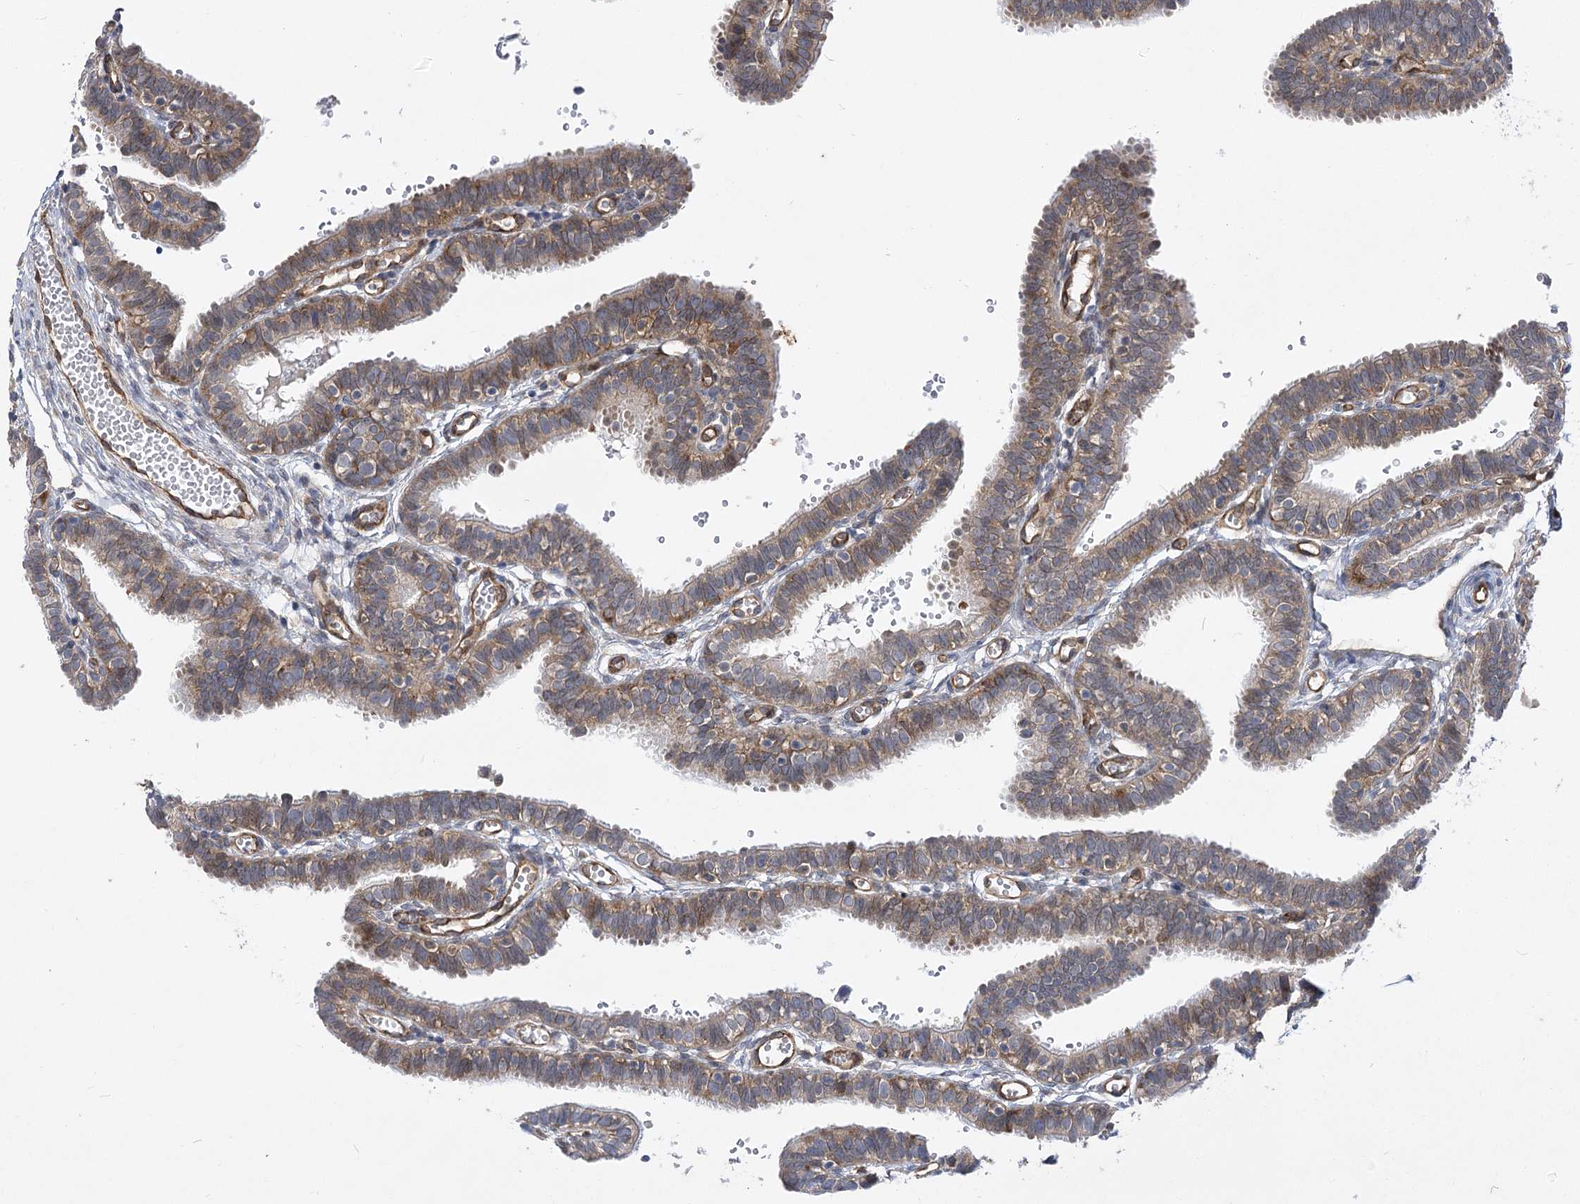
{"staining": {"intensity": "weak", "quantity": "25%-75%", "location": "cytoplasmic/membranous"}, "tissue": "fallopian tube", "cell_type": "Glandular cells", "image_type": "normal", "snomed": [{"axis": "morphology", "description": "Normal tissue, NOS"}, {"axis": "topography", "description": "Fallopian tube"}, {"axis": "topography", "description": "Placenta"}], "caption": "IHC of unremarkable human fallopian tube reveals low levels of weak cytoplasmic/membranous expression in about 25%-75% of glandular cells. Nuclei are stained in blue.", "gene": "ARHGAP31", "patient": {"sex": "female", "age": 34}}